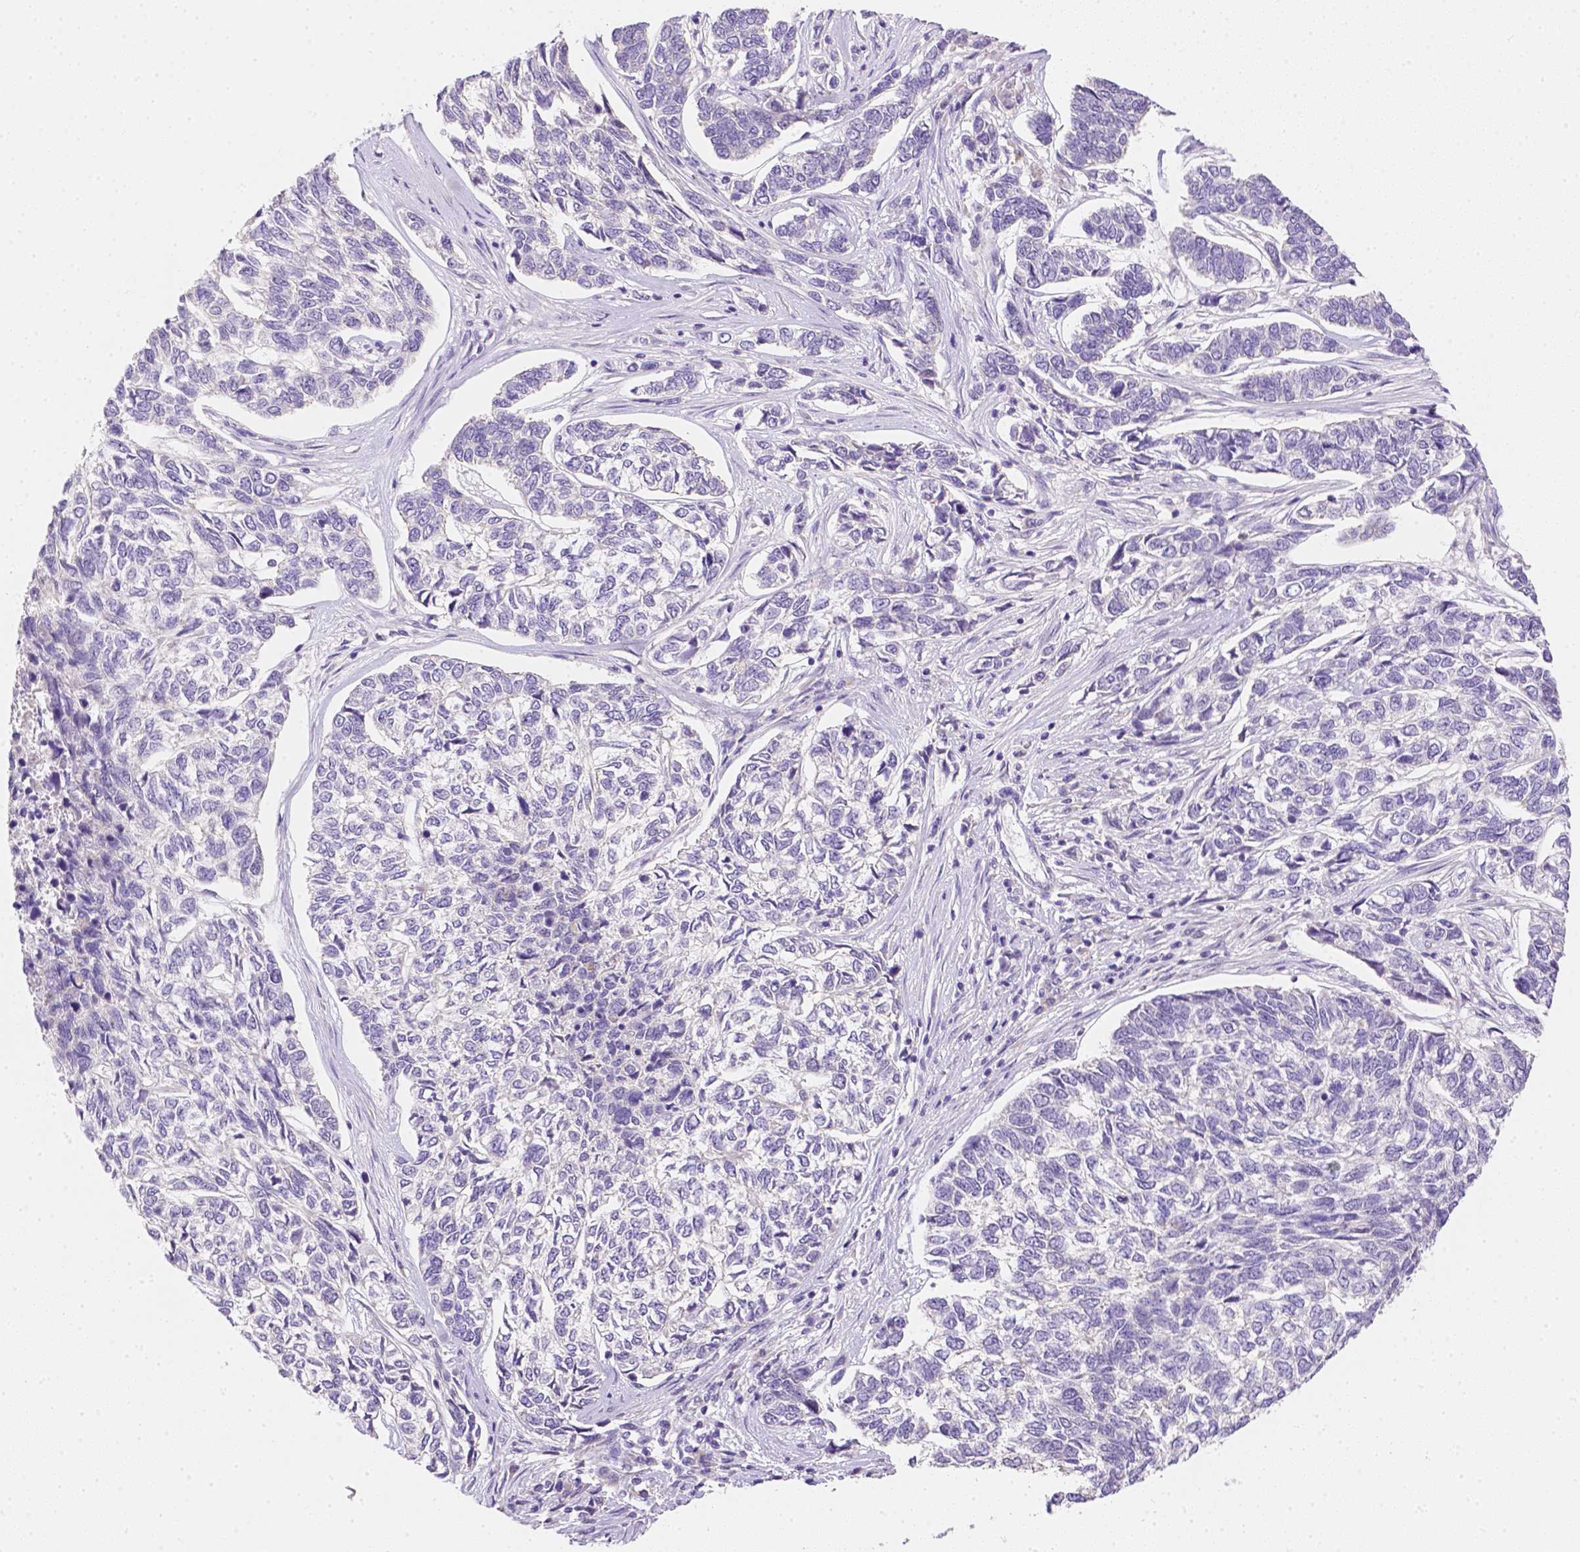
{"staining": {"intensity": "negative", "quantity": "none", "location": "none"}, "tissue": "skin cancer", "cell_type": "Tumor cells", "image_type": "cancer", "snomed": [{"axis": "morphology", "description": "Basal cell carcinoma"}, {"axis": "topography", "description": "Skin"}], "caption": "Tumor cells show no significant protein positivity in skin basal cell carcinoma.", "gene": "C10orf67", "patient": {"sex": "female", "age": 65}}